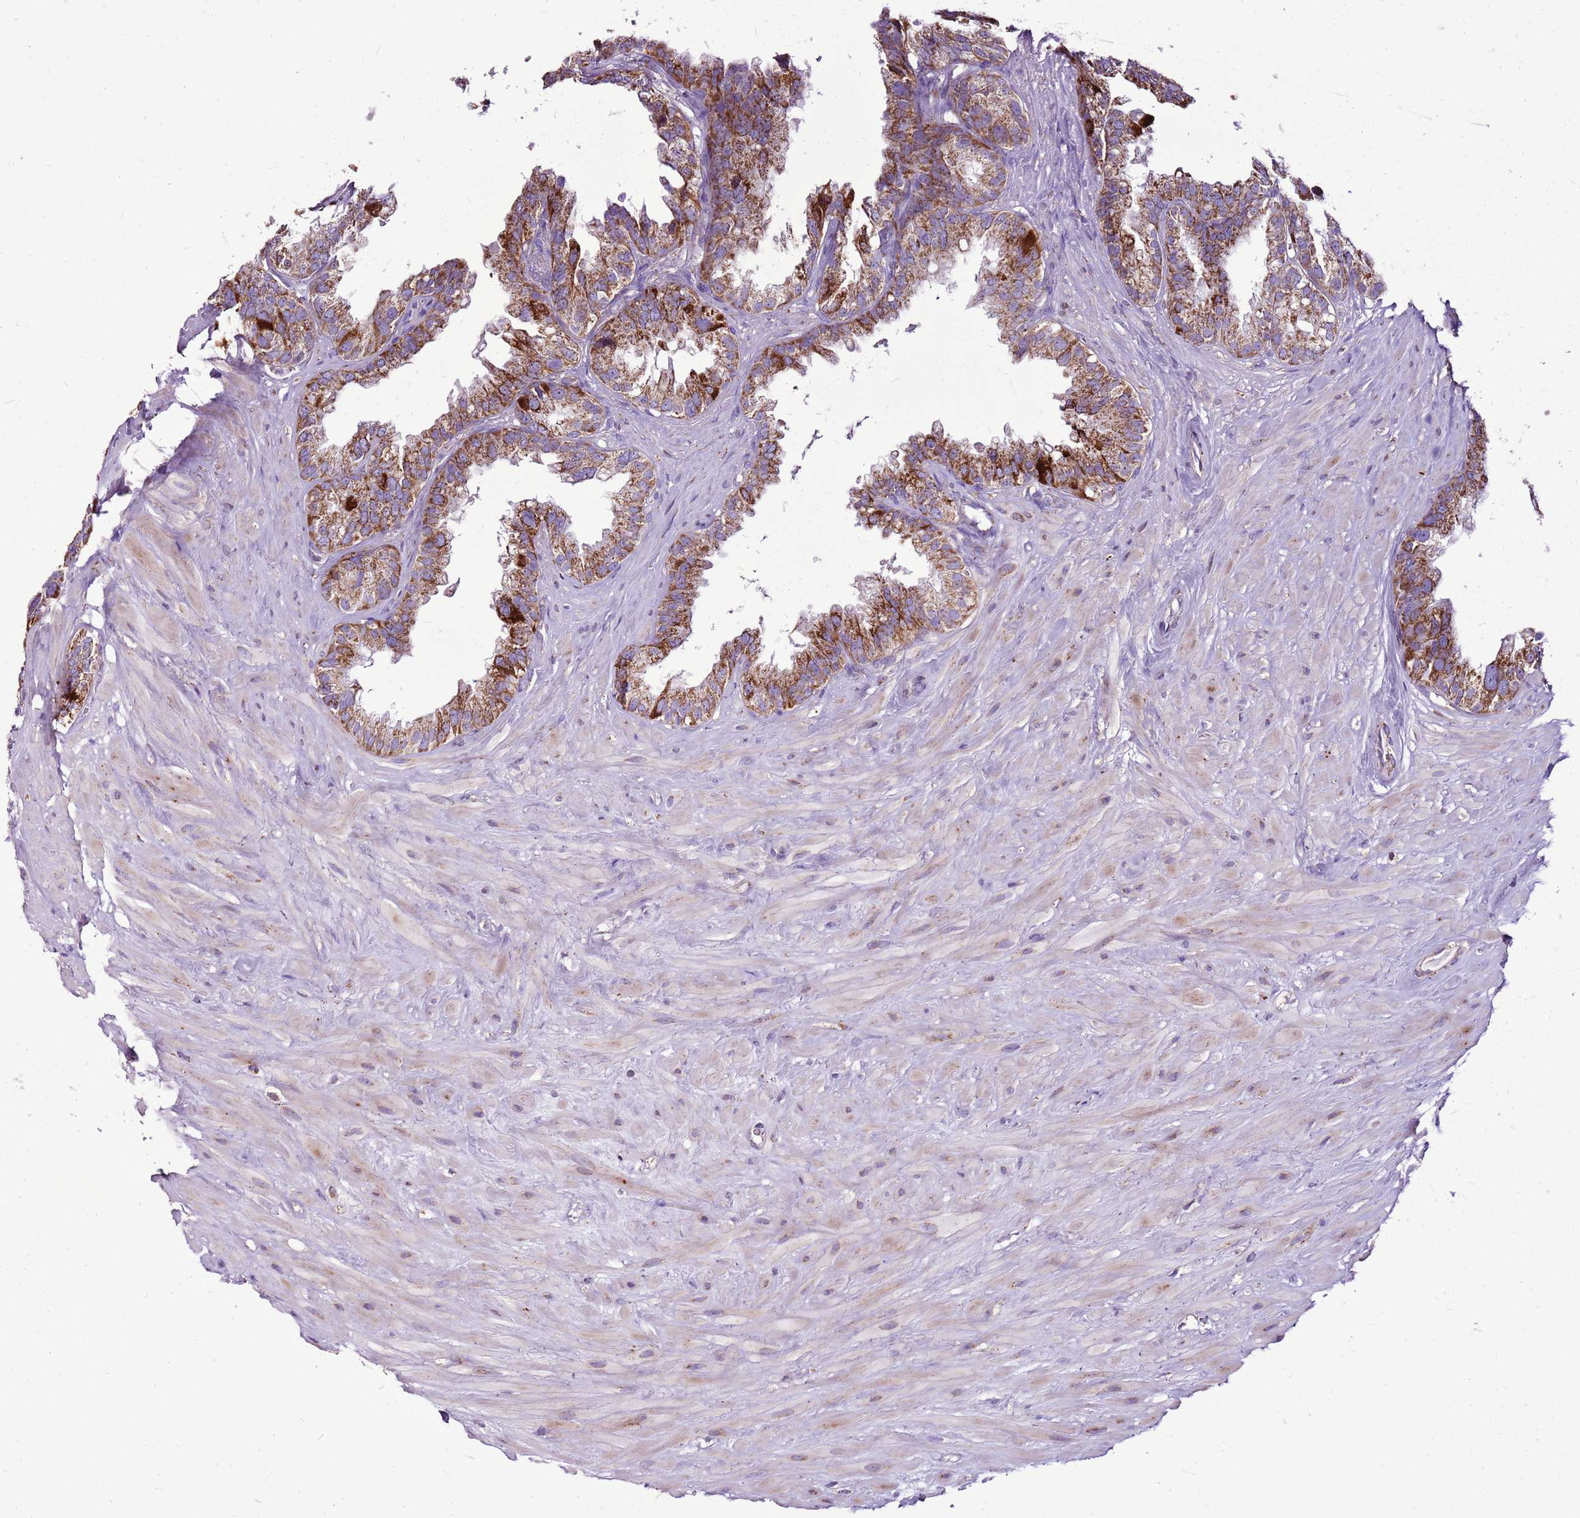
{"staining": {"intensity": "strong", "quantity": ">75%", "location": "cytoplasmic/membranous"}, "tissue": "seminal vesicle", "cell_type": "Glandular cells", "image_type": "normal", "snomed": [{"axis": "morphology", "description": "Normal tissue, NOS"}, {"axis": "topography", "description": "Seminal veicle"}], "caption": "Strong cytoplasmic/membranous protein expression is present in approximately >75% of glandular cells in seminal vesicle. The protein of interest is shown in brown color, while the nuclei are stained blue.", "gene": "GCDH", "patient": {"sex": "male", "age": 80}}